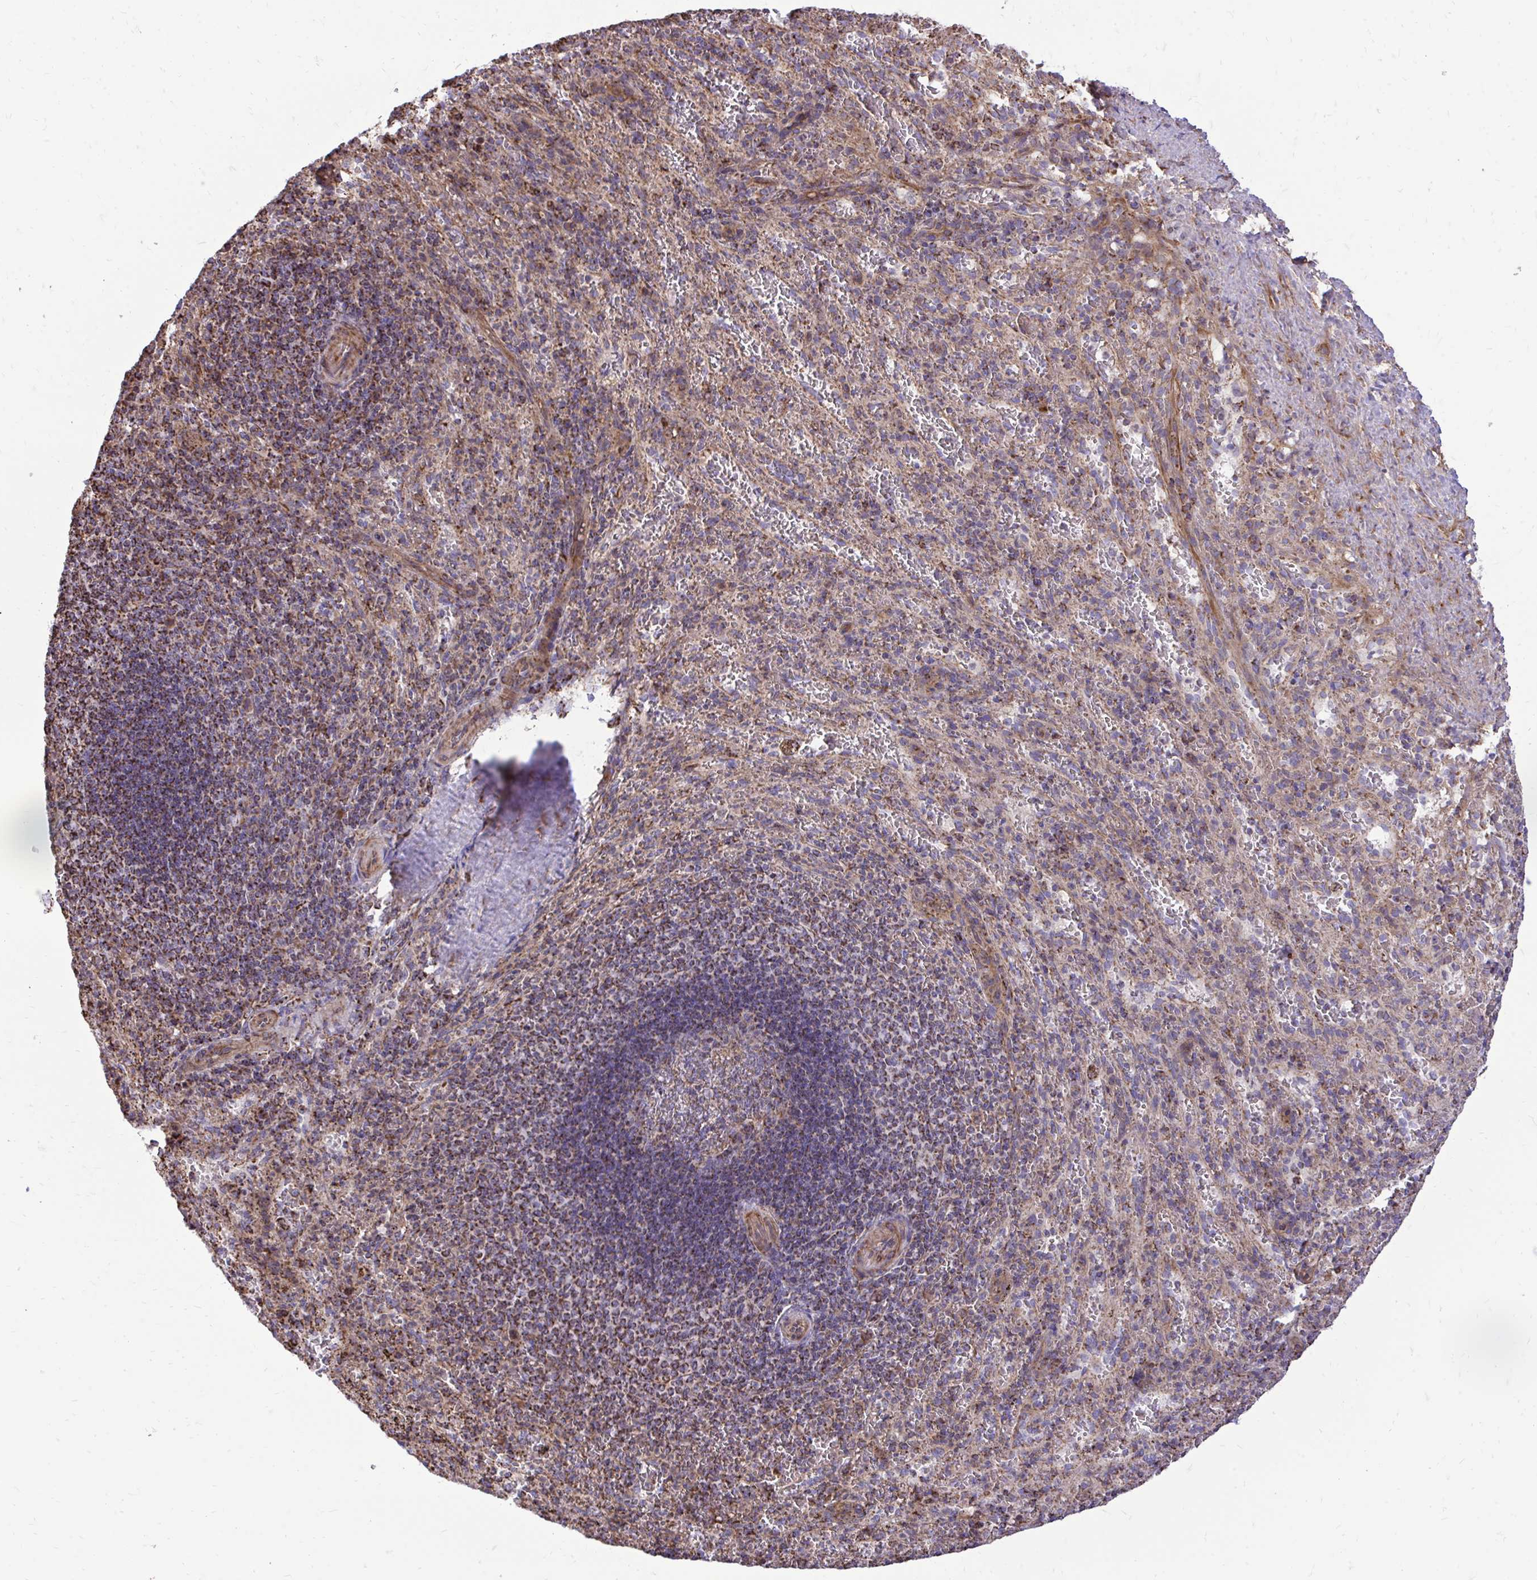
{"staining": {"intensity": "moderate", "quantity": "25%-75%", "location": "cytoplasmic/membranous"}, "tissue": "spleen", "cell_type": "Cells in red pulp", "image_type": "normal", "snomed": [{"axis": "morphology", "description": "Normal tissue, NOS"}, {"axis": "topography", "description": "Spleen"}], "caption": "Spleen stained for a protein reveals moderate cytoplasmic/membranous positivity in cells in red pulp. (IHC, brightfield microscopy, high magnification).", "gene": "UBE2C", "patient": {"sex": "male", "age": 57}}